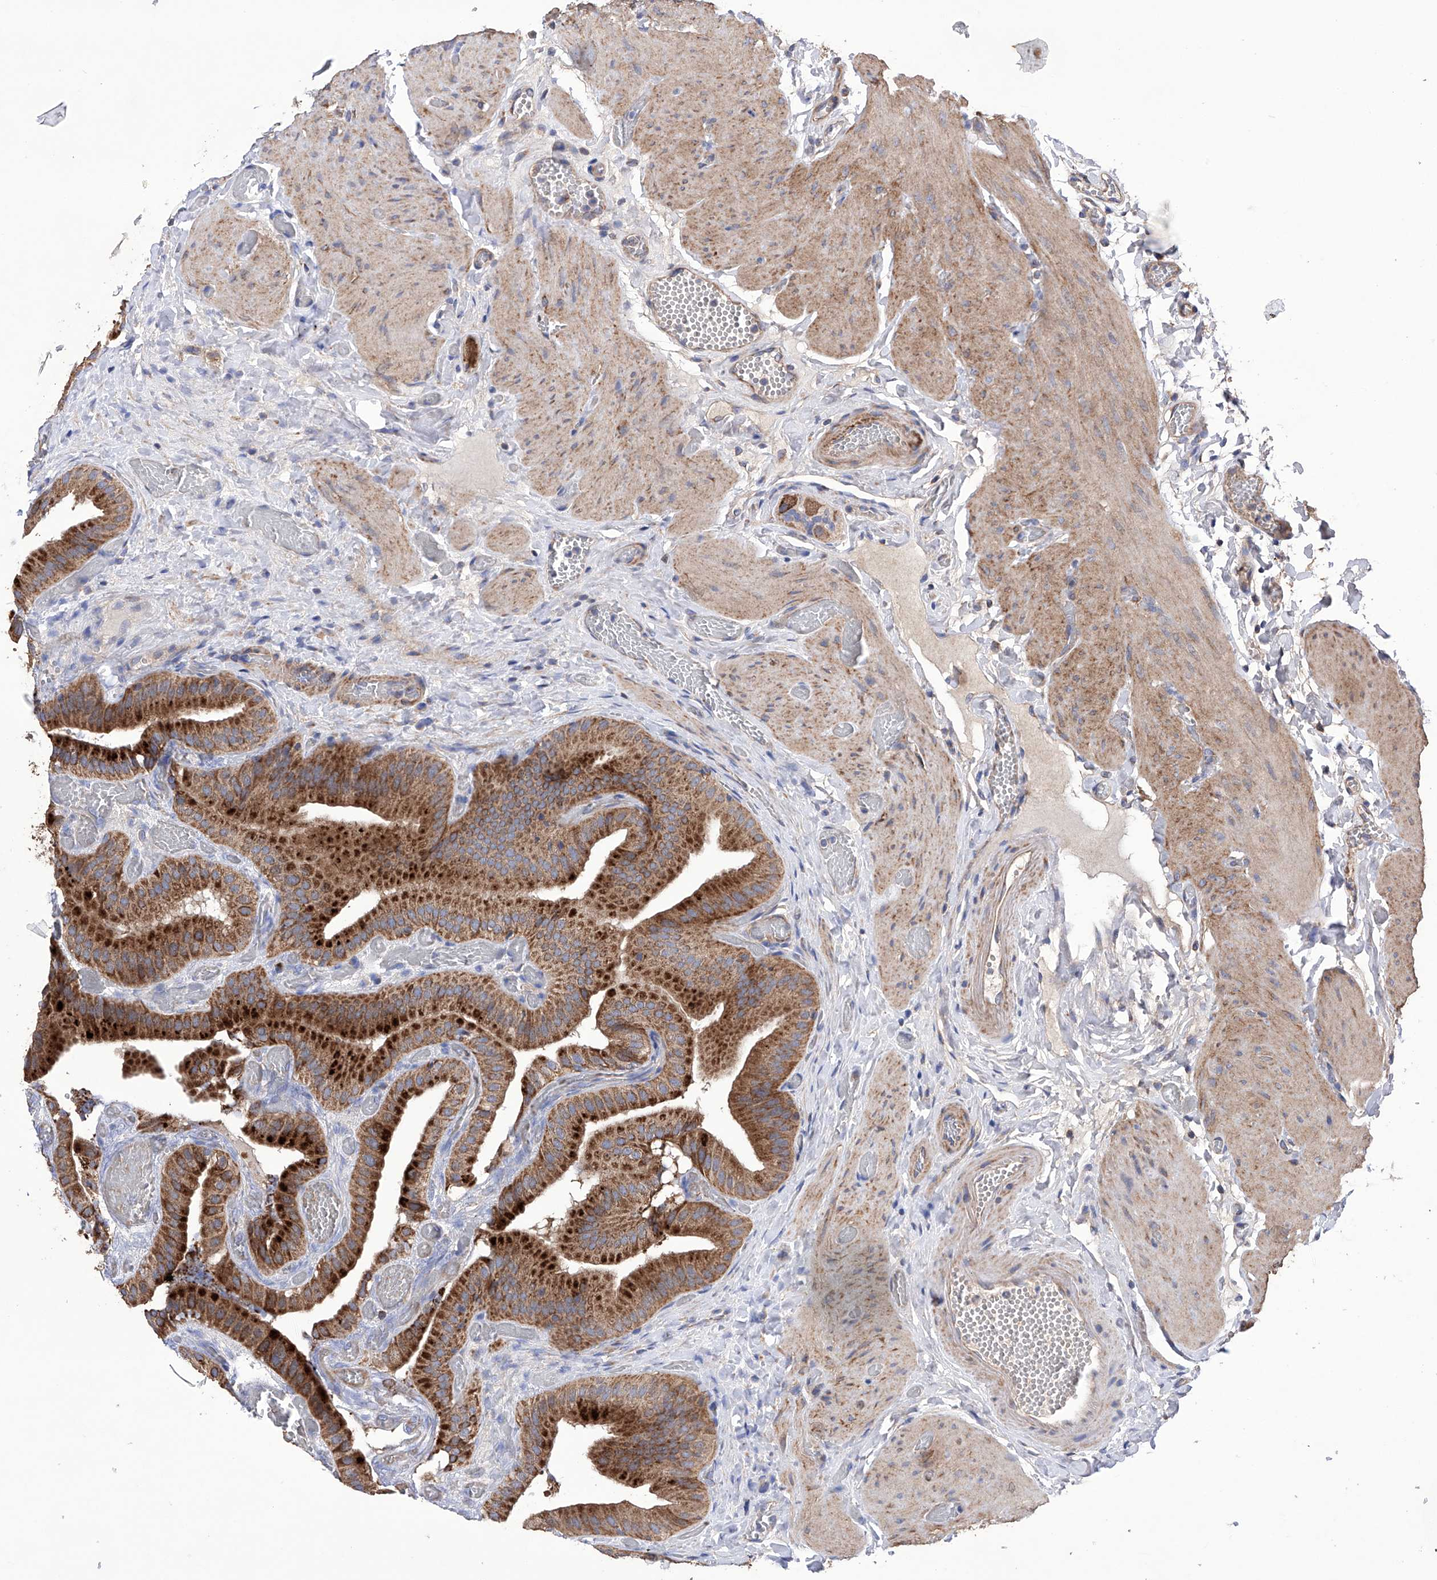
{"staining": {"intensity": "strong", "quantity": ">75%", "location": "cytoplasmic/membranous"}, "tissue": "gallbladder", "cell_type": "Glandular cells", "image_type": "normal", "snomed": [{"axis": "morphology", "description": "Normal tissue, NOS"}, {"axis": "topography", "description": "Gallbladder"}], "caption": "A histopathology image of human gallbladder stained for a protein reveals strong cytoplasmic/membranous brown staining in glandular cells. Using DAB (brown) and hematoxylin (blue) stains, captured at high magnification using brightfield microscopy.", "gene": "EFCAB2", "patient": {"sex": "female", "age": 64}}